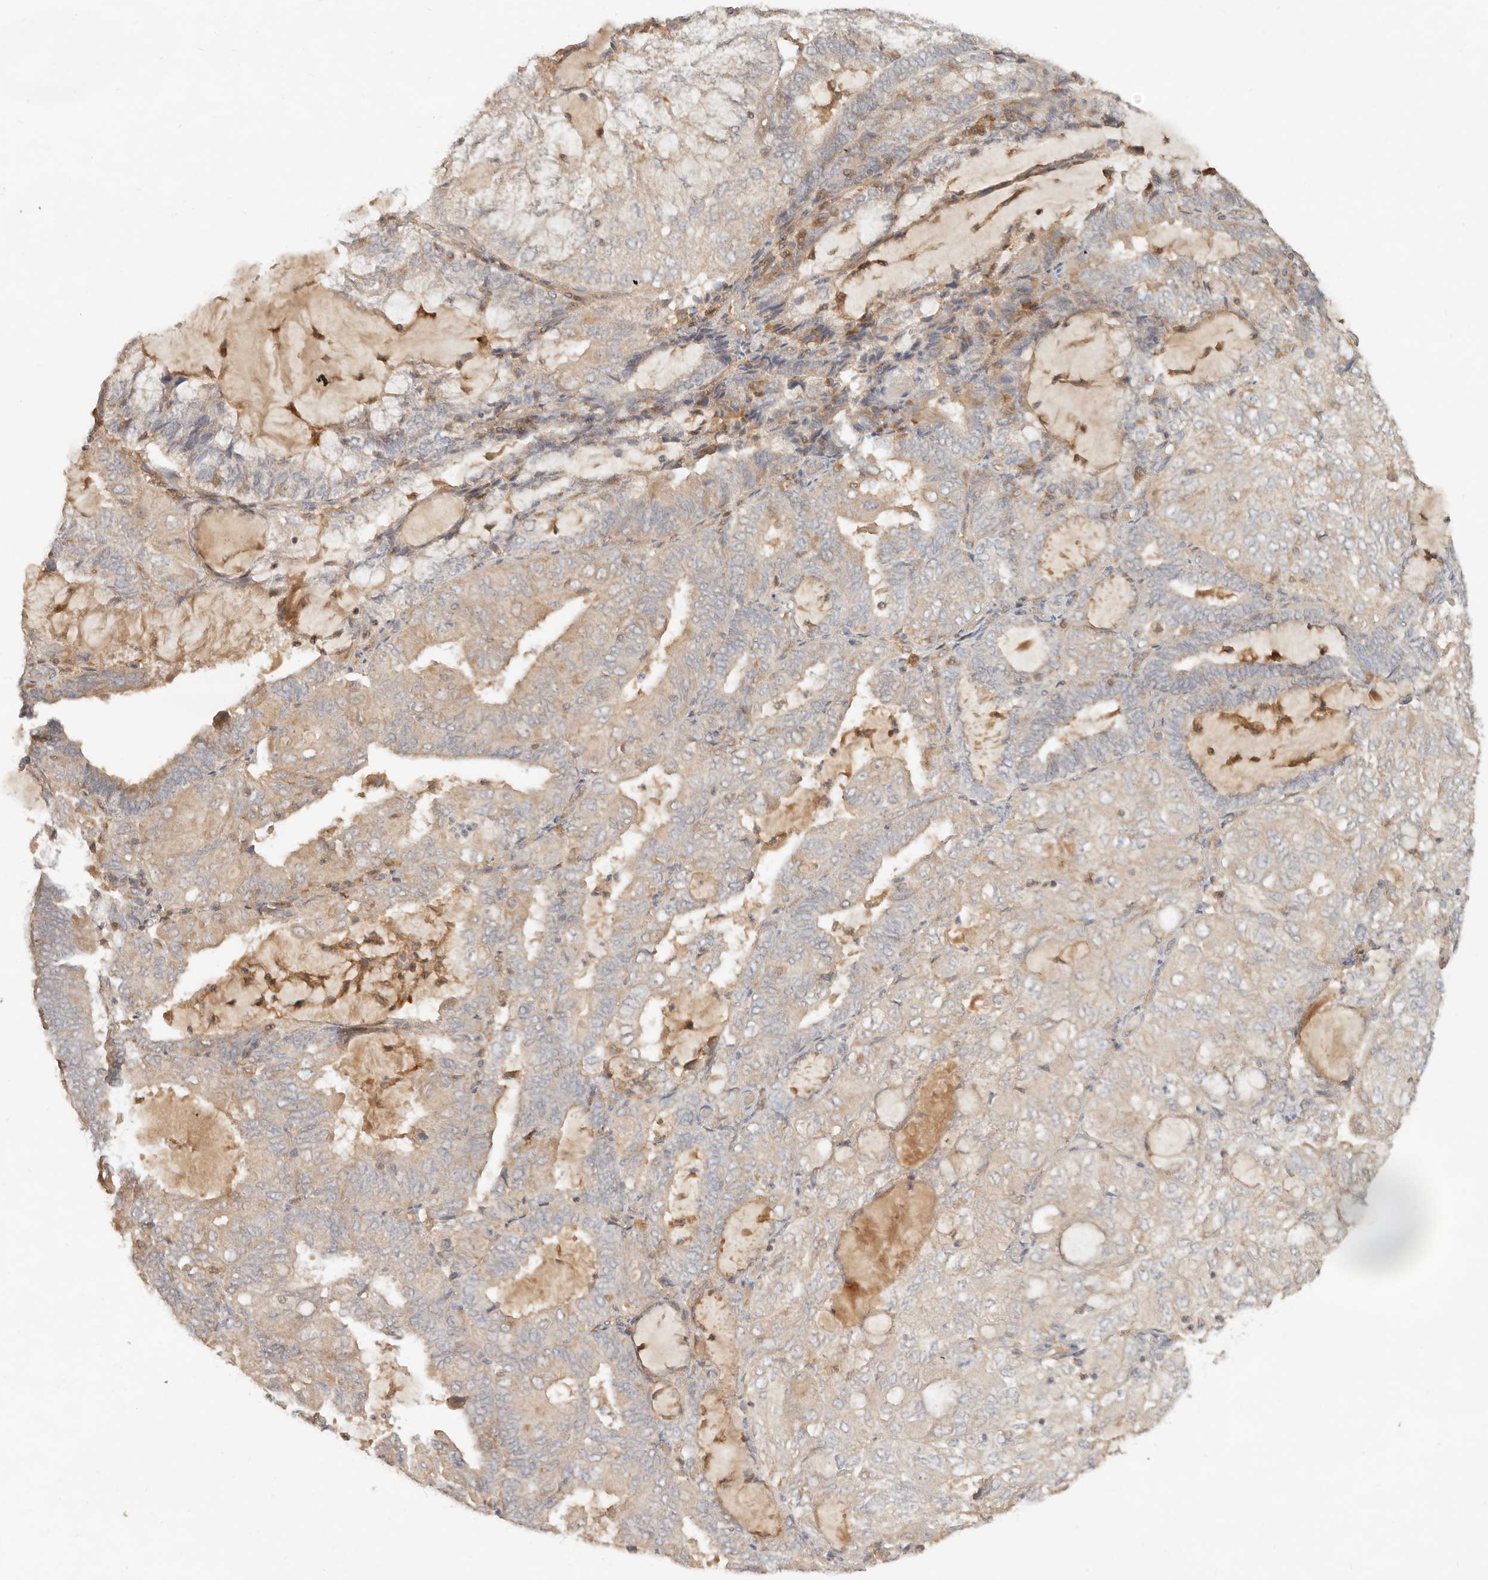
{"staining": {"intensity": "moderate", "quantity": "25%-75%", "location": "cytoplasmic/membranous"}, "tissue": "endometrial cancer", "cell_type": "Tumor cells", "image_type": "cancer", "snomed": [{"axis": "morphology", "description": "Adenocarcinoma, NOS"}, {"axis": "topography", "description": "Endometrium"}], "caption": "A brown stain shows moderate cytoplasmic/membranous expression of a protein in human endometrial cancer (adenocarcinoma) tumor cells.", "gene": "NECAP2", "patient": {"sex": "female", "age": 81}}